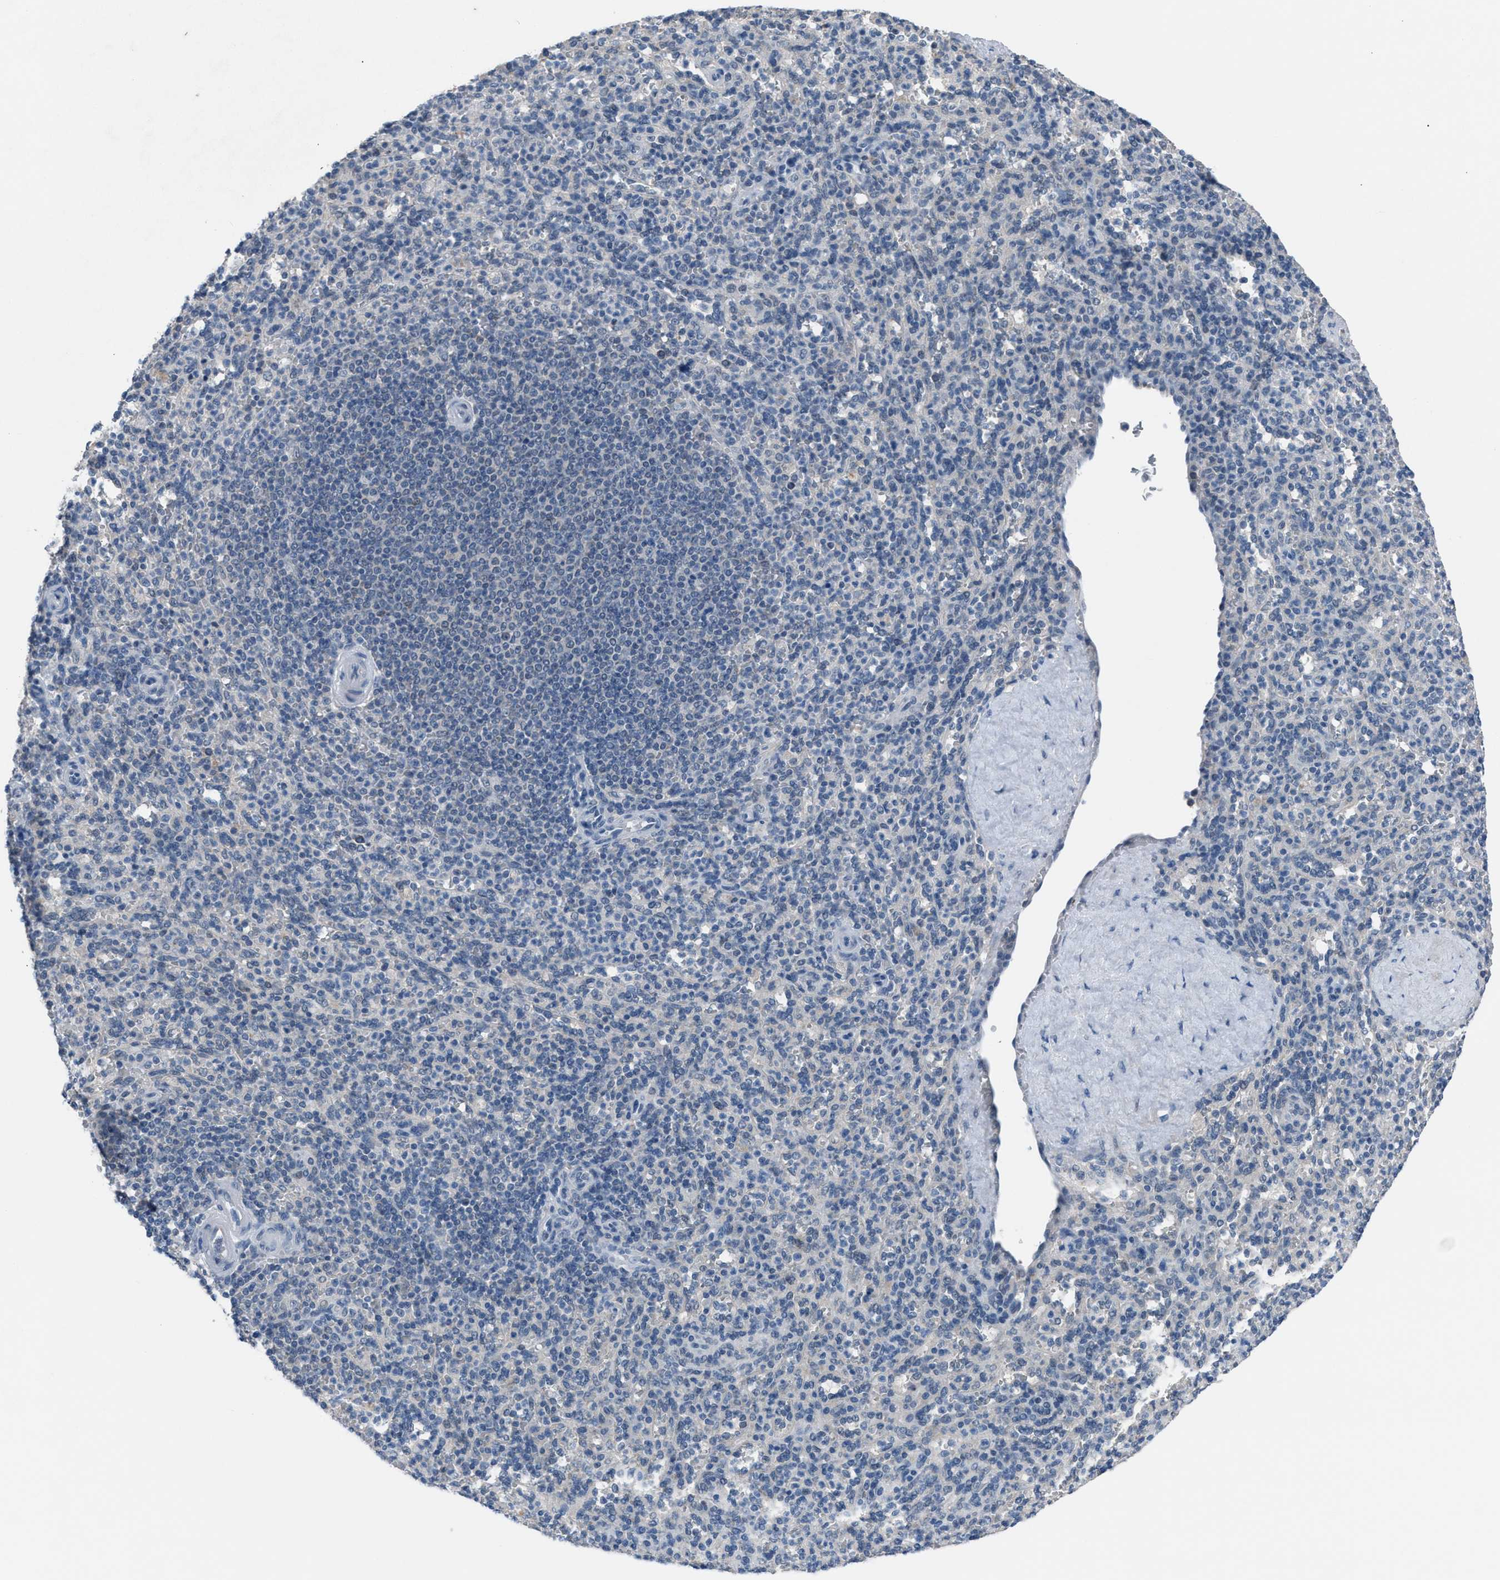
{"staining": {"intensity": "negative", "quantity": "none", "location": "none"}, "tissue": "spleen", "cell_type": "Cells in red pulp", "image_type": "normal", "snomed": [{"axis": "morphology", "description": "Normal tissue, NOS"}, {"axis": "topography", "description": "Spleen"}], "caption": "The immunohistochemistry (IHC) photomicrograph has no significant expression in cells in red pulp of spleen.", "gene": "ANAPC11", "patient": {"sex": "male", "age": 36}}